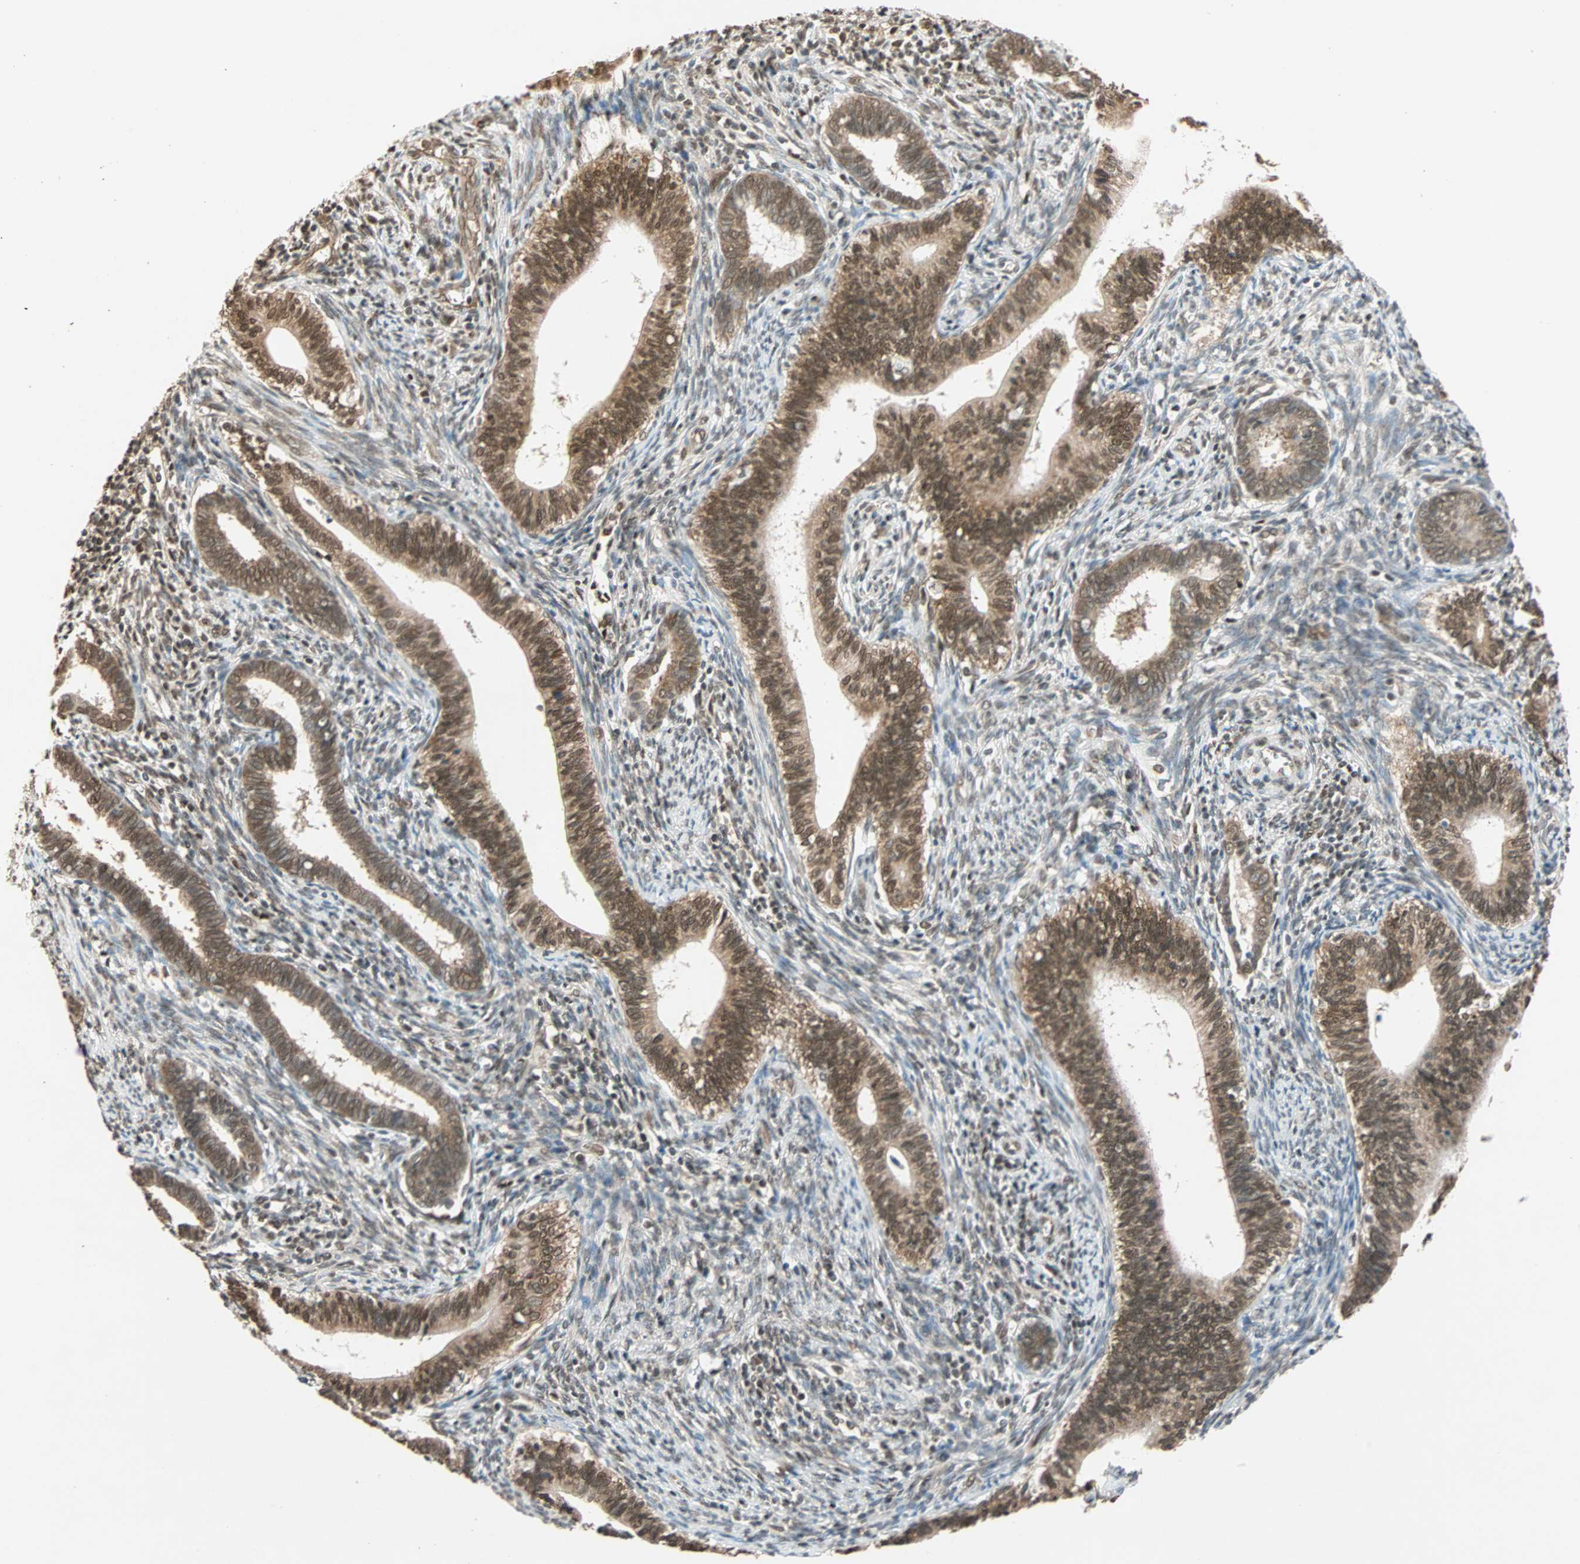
{"staining": {"intensity": "moderate", "quantity": ">75%", "location": "nuclear"}, "tissue": "cervical cancer", "cell_type": "Tumor cells", "image_type": "cancer", "snomed": [{"axis": "morphology", "description": "Adenocarcinoma, NOS"}, {"axis": "topography", "description": "Cervix"}], "caption": "Immunohistochemical staining of human cervical cancer (adenocarcinoma) shows medium levels of moderate nuclear protein positivity in about >75% of tumor cells.", "gene": "DAZAP1", "patient": {"sex": "female", "age": 44}}